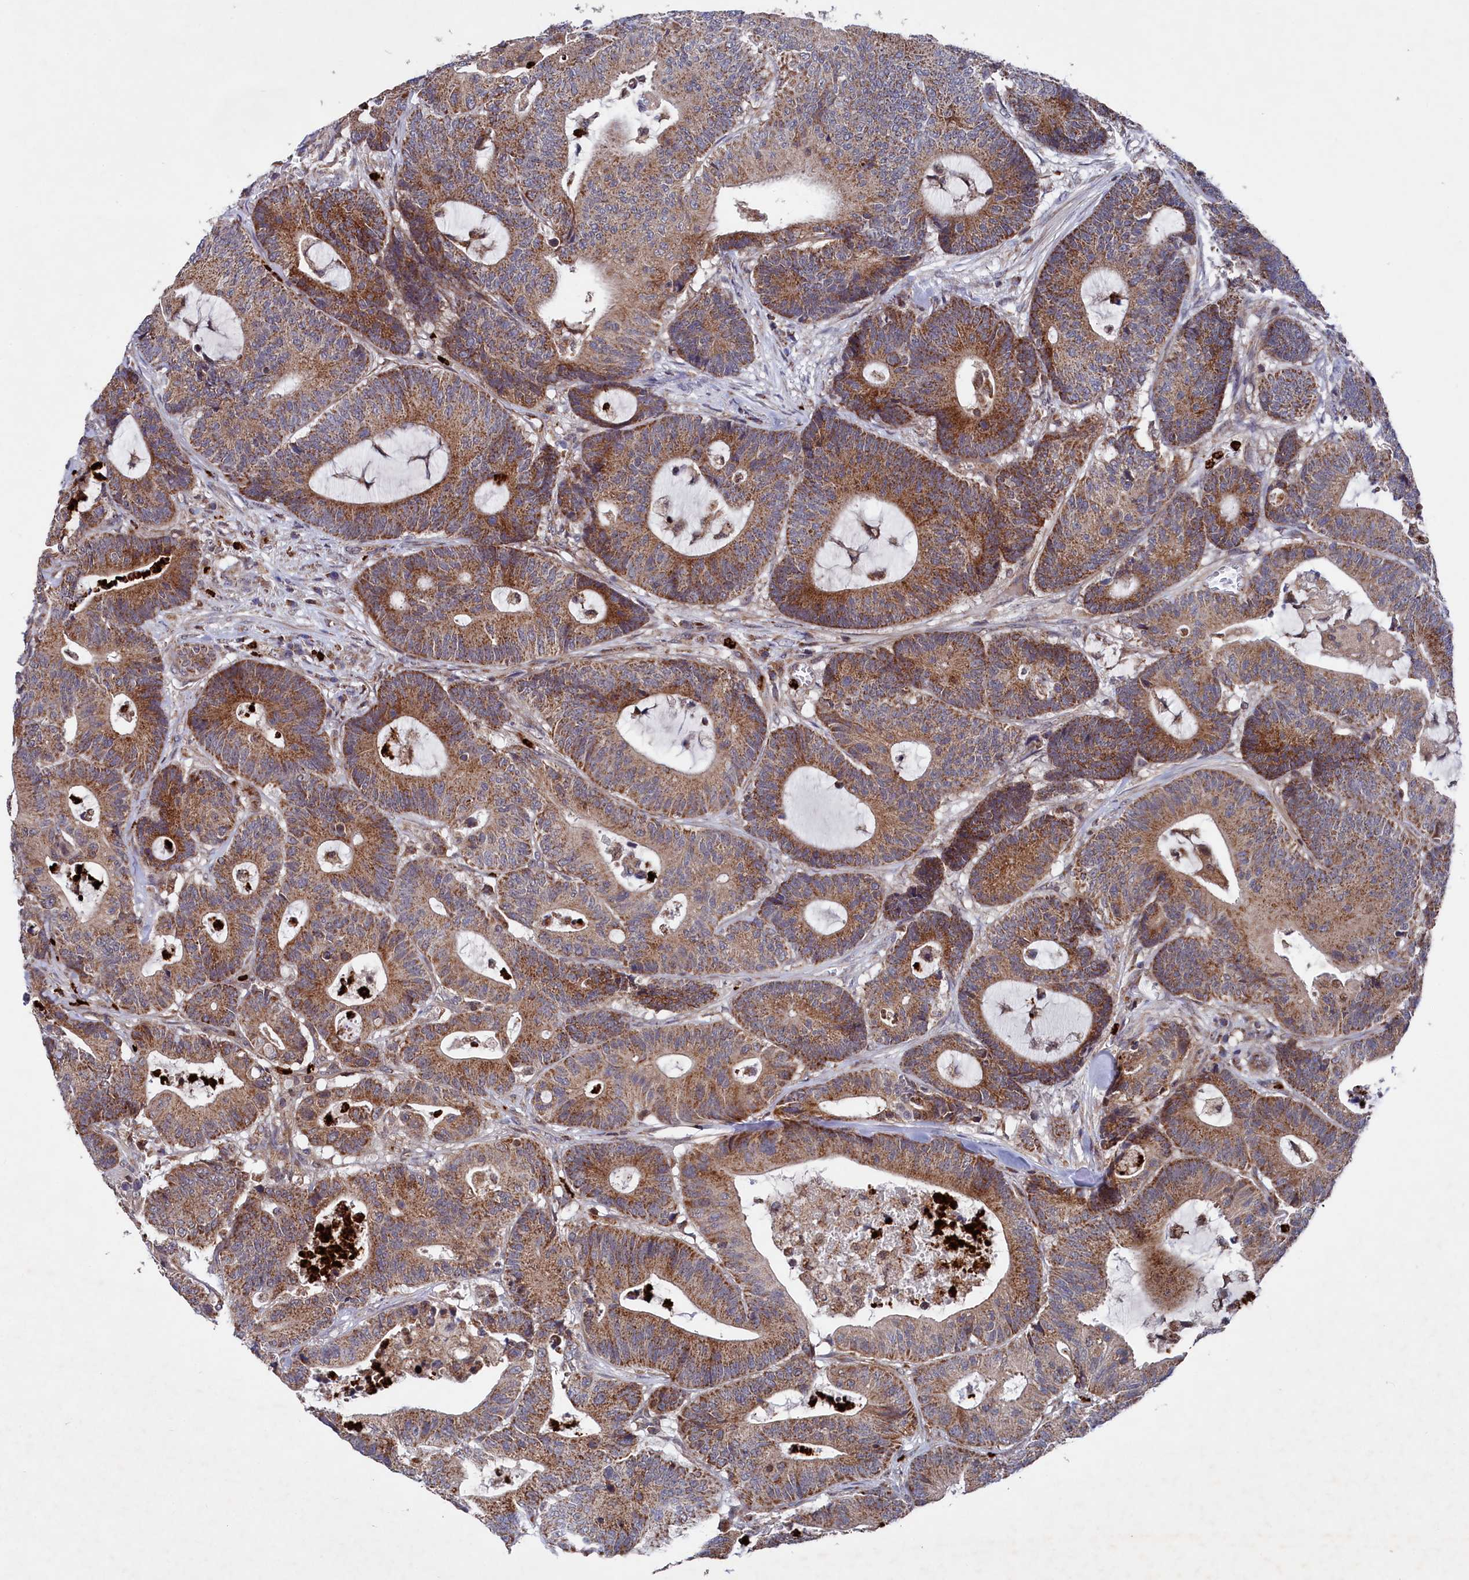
{"staining": {"intensity": "moderate", "quantity": ">75%", "location": "cytoplasmic/membranous"}, "tissue": "colorectal cancer", "cell_type": "Tumor cells", "image_type": "cancer", "snomed": [{"axis": "morphology", "description": "Adenocarcinoma, NOS"}, {"axis": "topography", "description": "Colon"}], "caption": "Protein staining reveals moderate cytoplasmic/membranous positivity in about >75% of tumor cells in colorectal cancer.", "gene": "CHCHD1", "patient": {"sex": "female", "age": 84}}